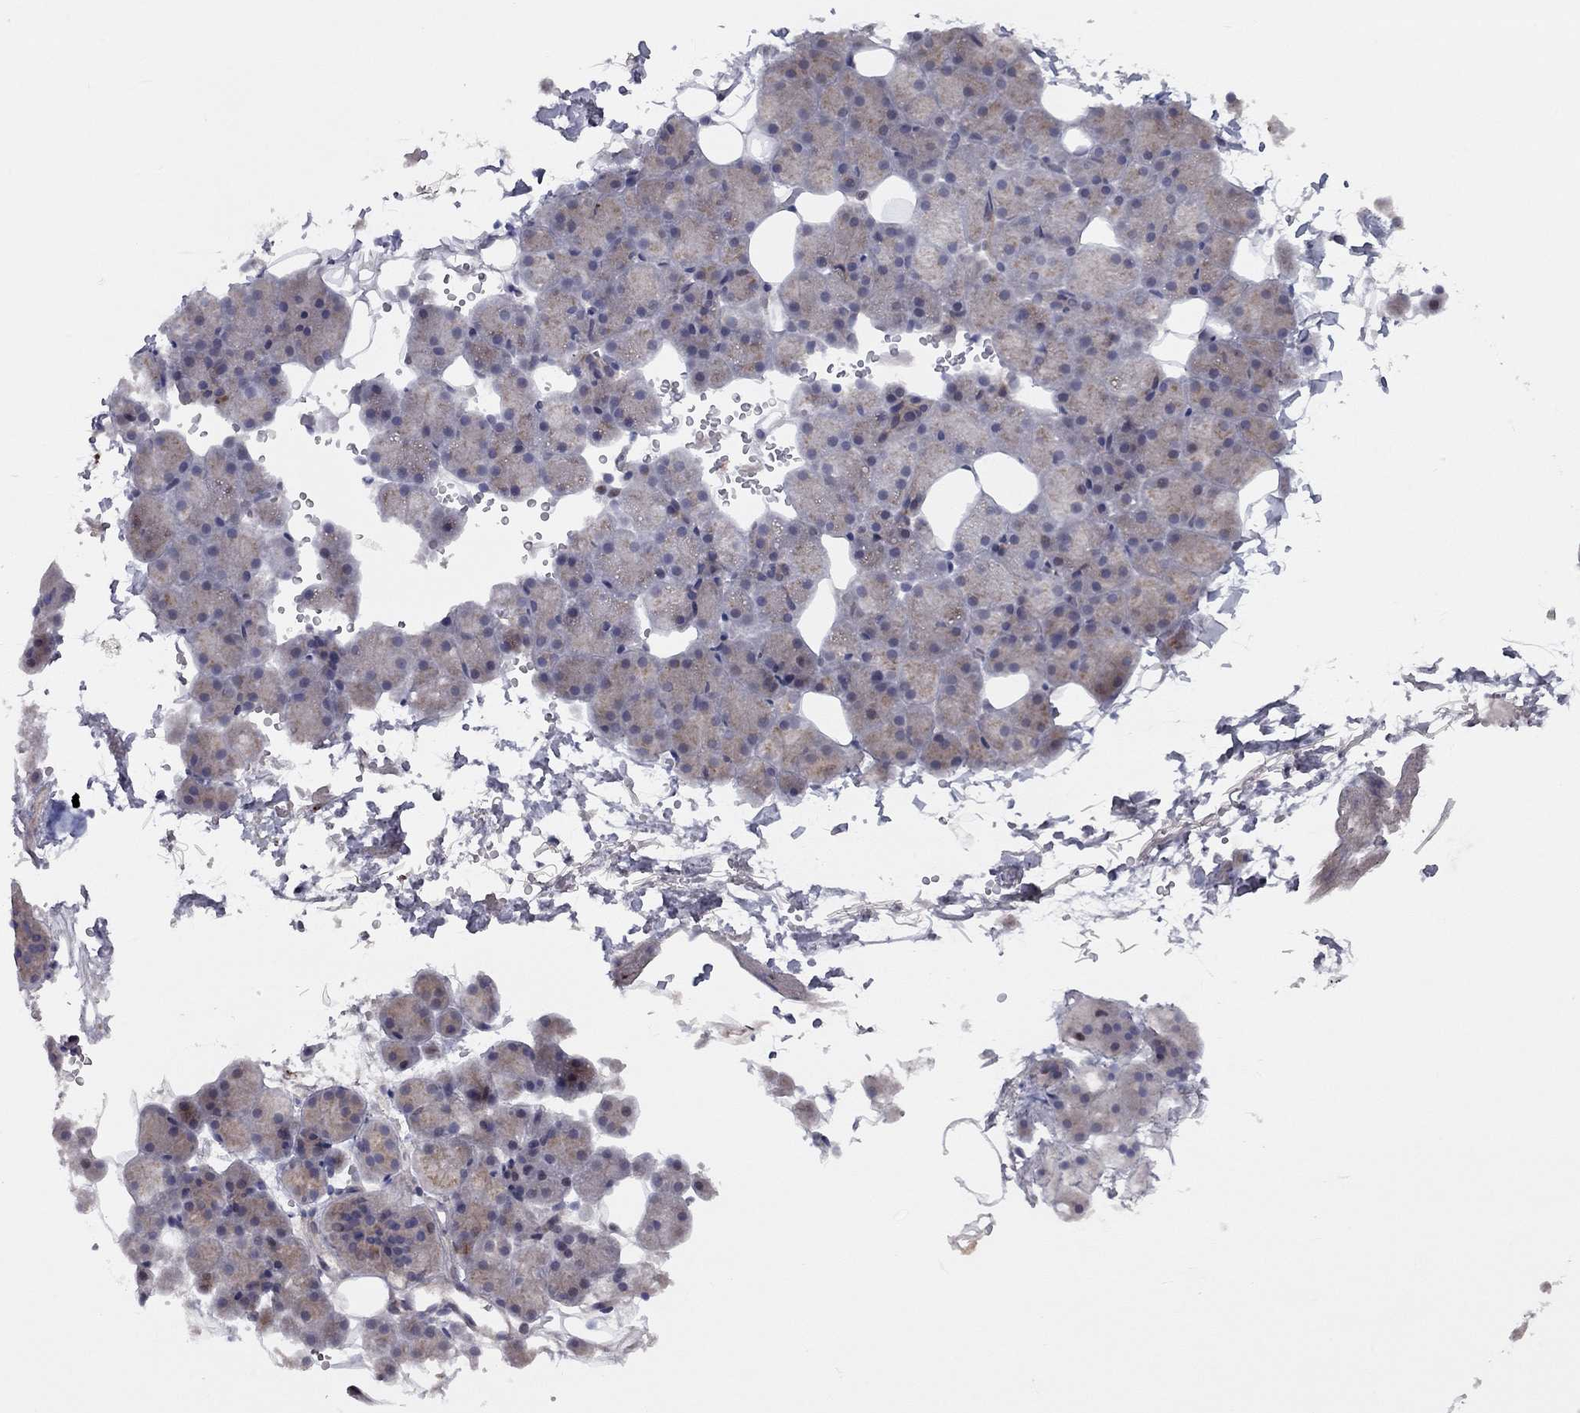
{"staining": {"intensity": "moderate", "quantity": "<25%", "location": "cytoplasmic/membranous"}, "tissue": "salivary gland", "cell_type": "Glandular cells", "image_type": "normal", "snomed": [{"axis": "morphology", "description": "Normal tissue, NOS"}, {"axis": "topography", "description": "Salivary gland"}], "caption": "Benign salivary gland exhibits moderate cytoplasmic/membranous staining in about <25% of glandular cells.", "gene": "DUSP7", "patient": {"sex": "male", "age": 38}}